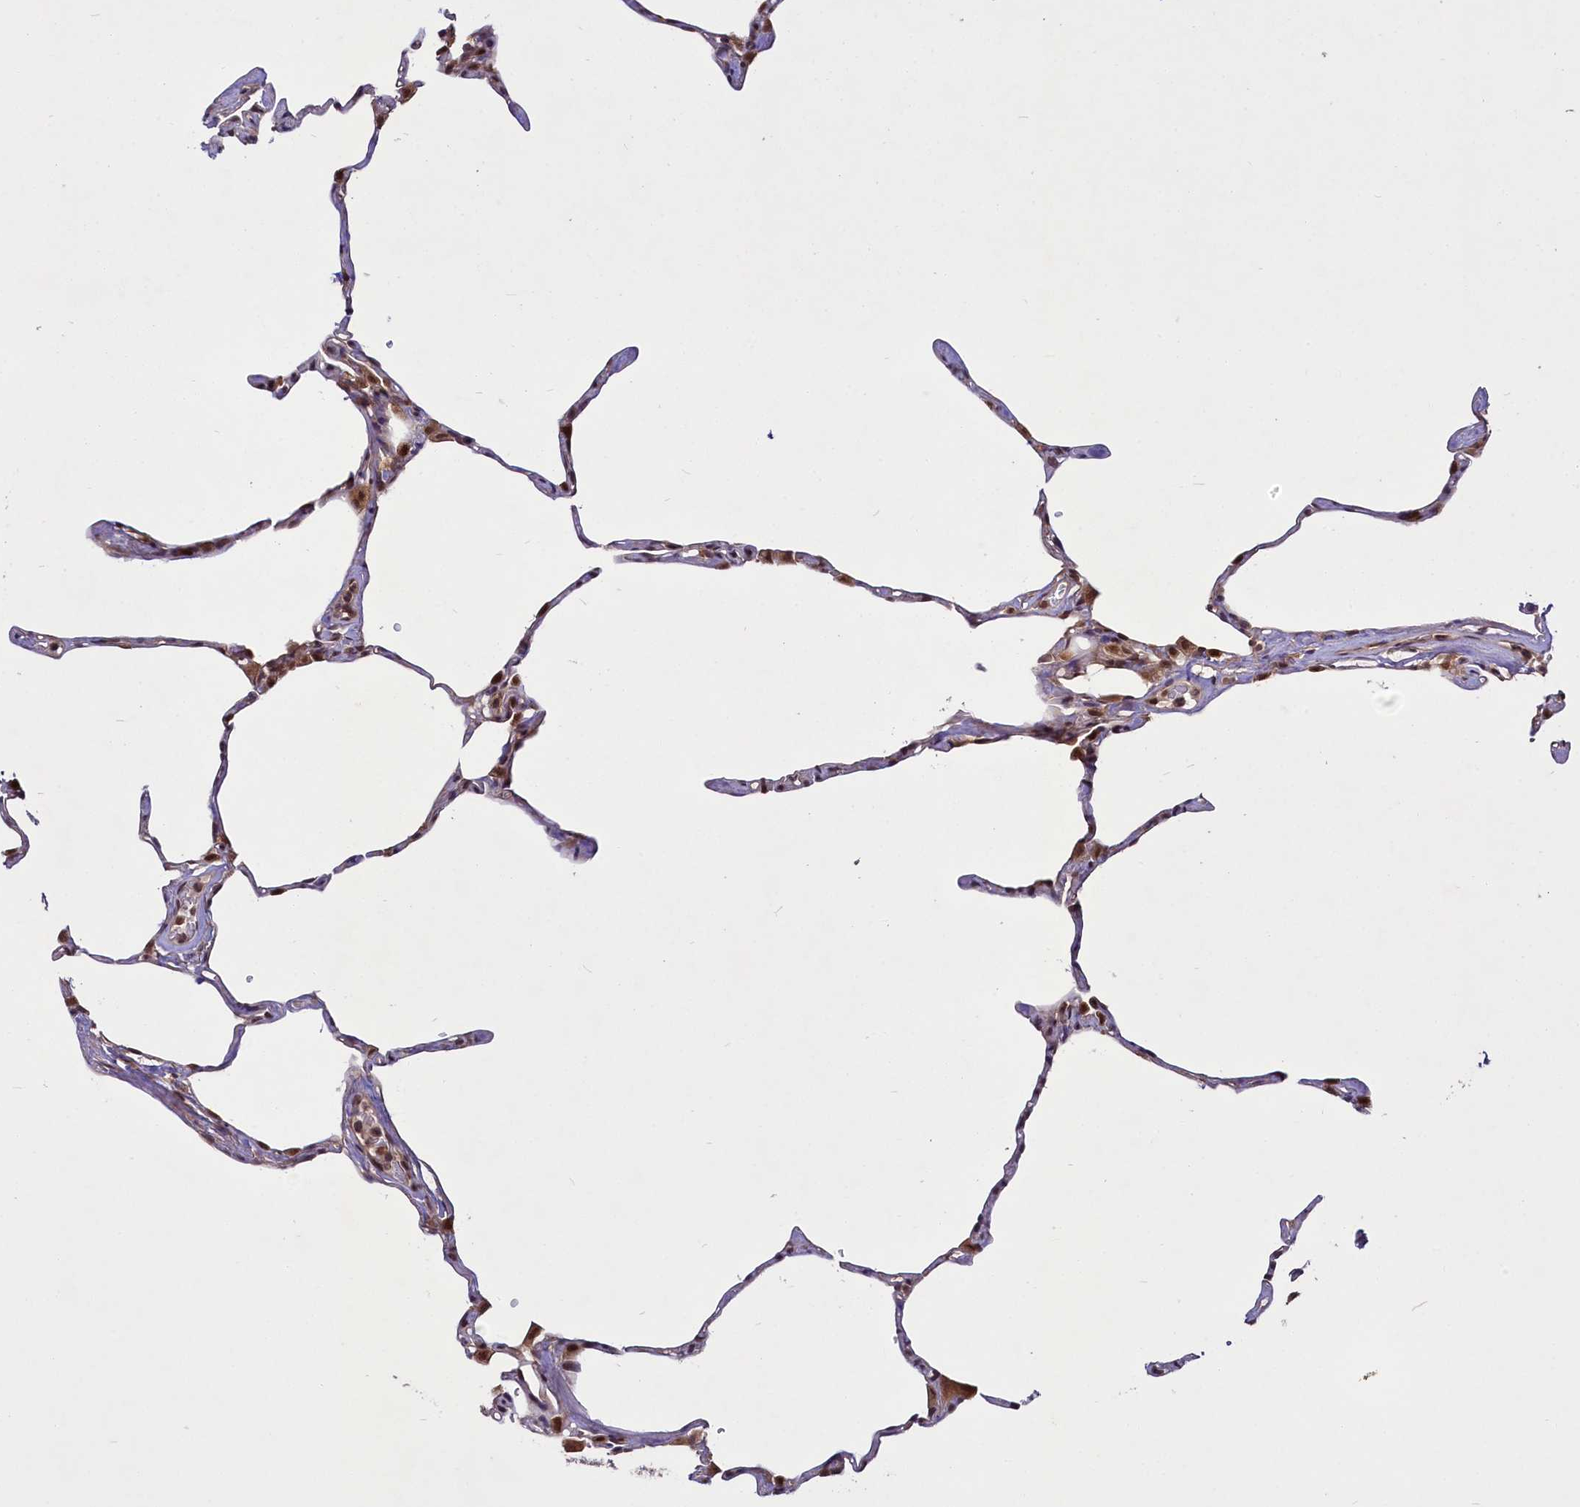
{"staining": {"intensity": "moderate", "quantity": "25%-75%", "location": "cytoplasmic/membranous,nuclear"}, "tissue": "lung", "cell_type": "Alveolar cells", "image_type": "normal", "snomed": [{"axis": "morphology", "description": "Normal tissue, NOS"}, {"axis": "topography", "description": "Lung"}], "caption": "DAB (3,3'-diaminobenzidine) immunohistochemical staining of benign human lung shows moderate cytoplasmic/membranous,nuclear protein positivity in approximately 25%-75% of alveolar cells.", "gene": "UBE3A", "patient": {"sex": "male", "age": 65}}